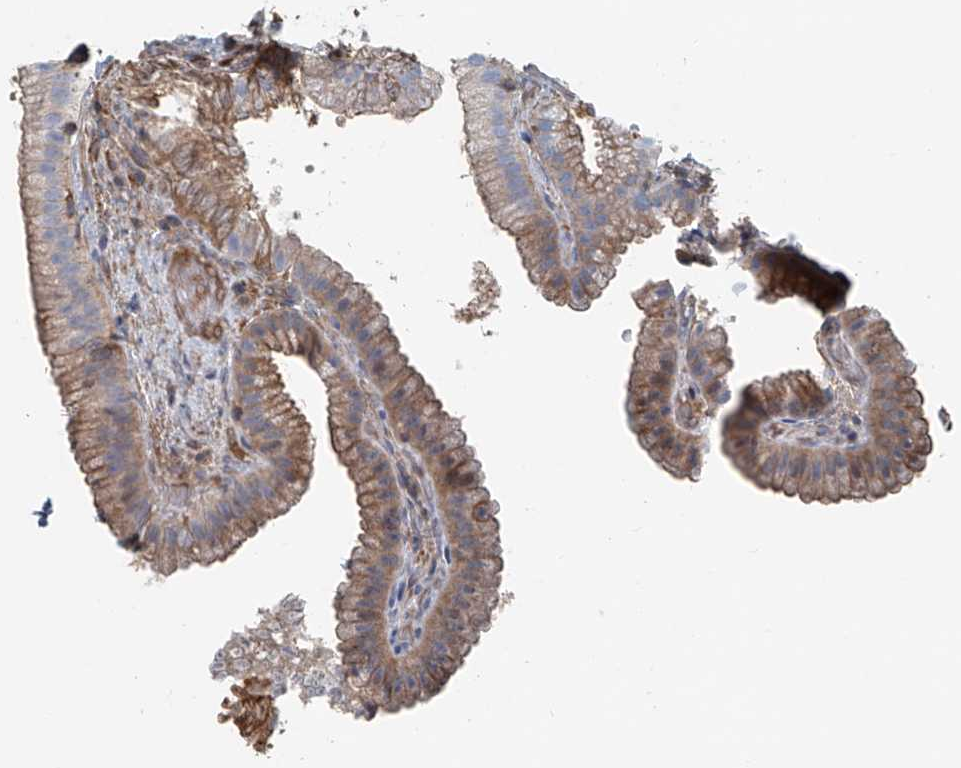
{"staining": {"intensity": "moderate", "quantity": ">75%", "location": "cytoplasmic/membranous"}, "tissue": "gallbladder", "cell_type": "Glandular cells", "image_type": "normal", "snomed": [{"axis": "morphology", "description": "Normal tissue, NOS"}, {"axis": "topography", "description": "Gallbladder"}], "caption": "Immunohistochemistry (DAB) staining of benign human gallbladder reveals moderate cytoplasmic/membranous protein staining in approximately >75% of glandular cells.", "gene": "FRYL", "patient": {"sex": "female", "age": 30}}